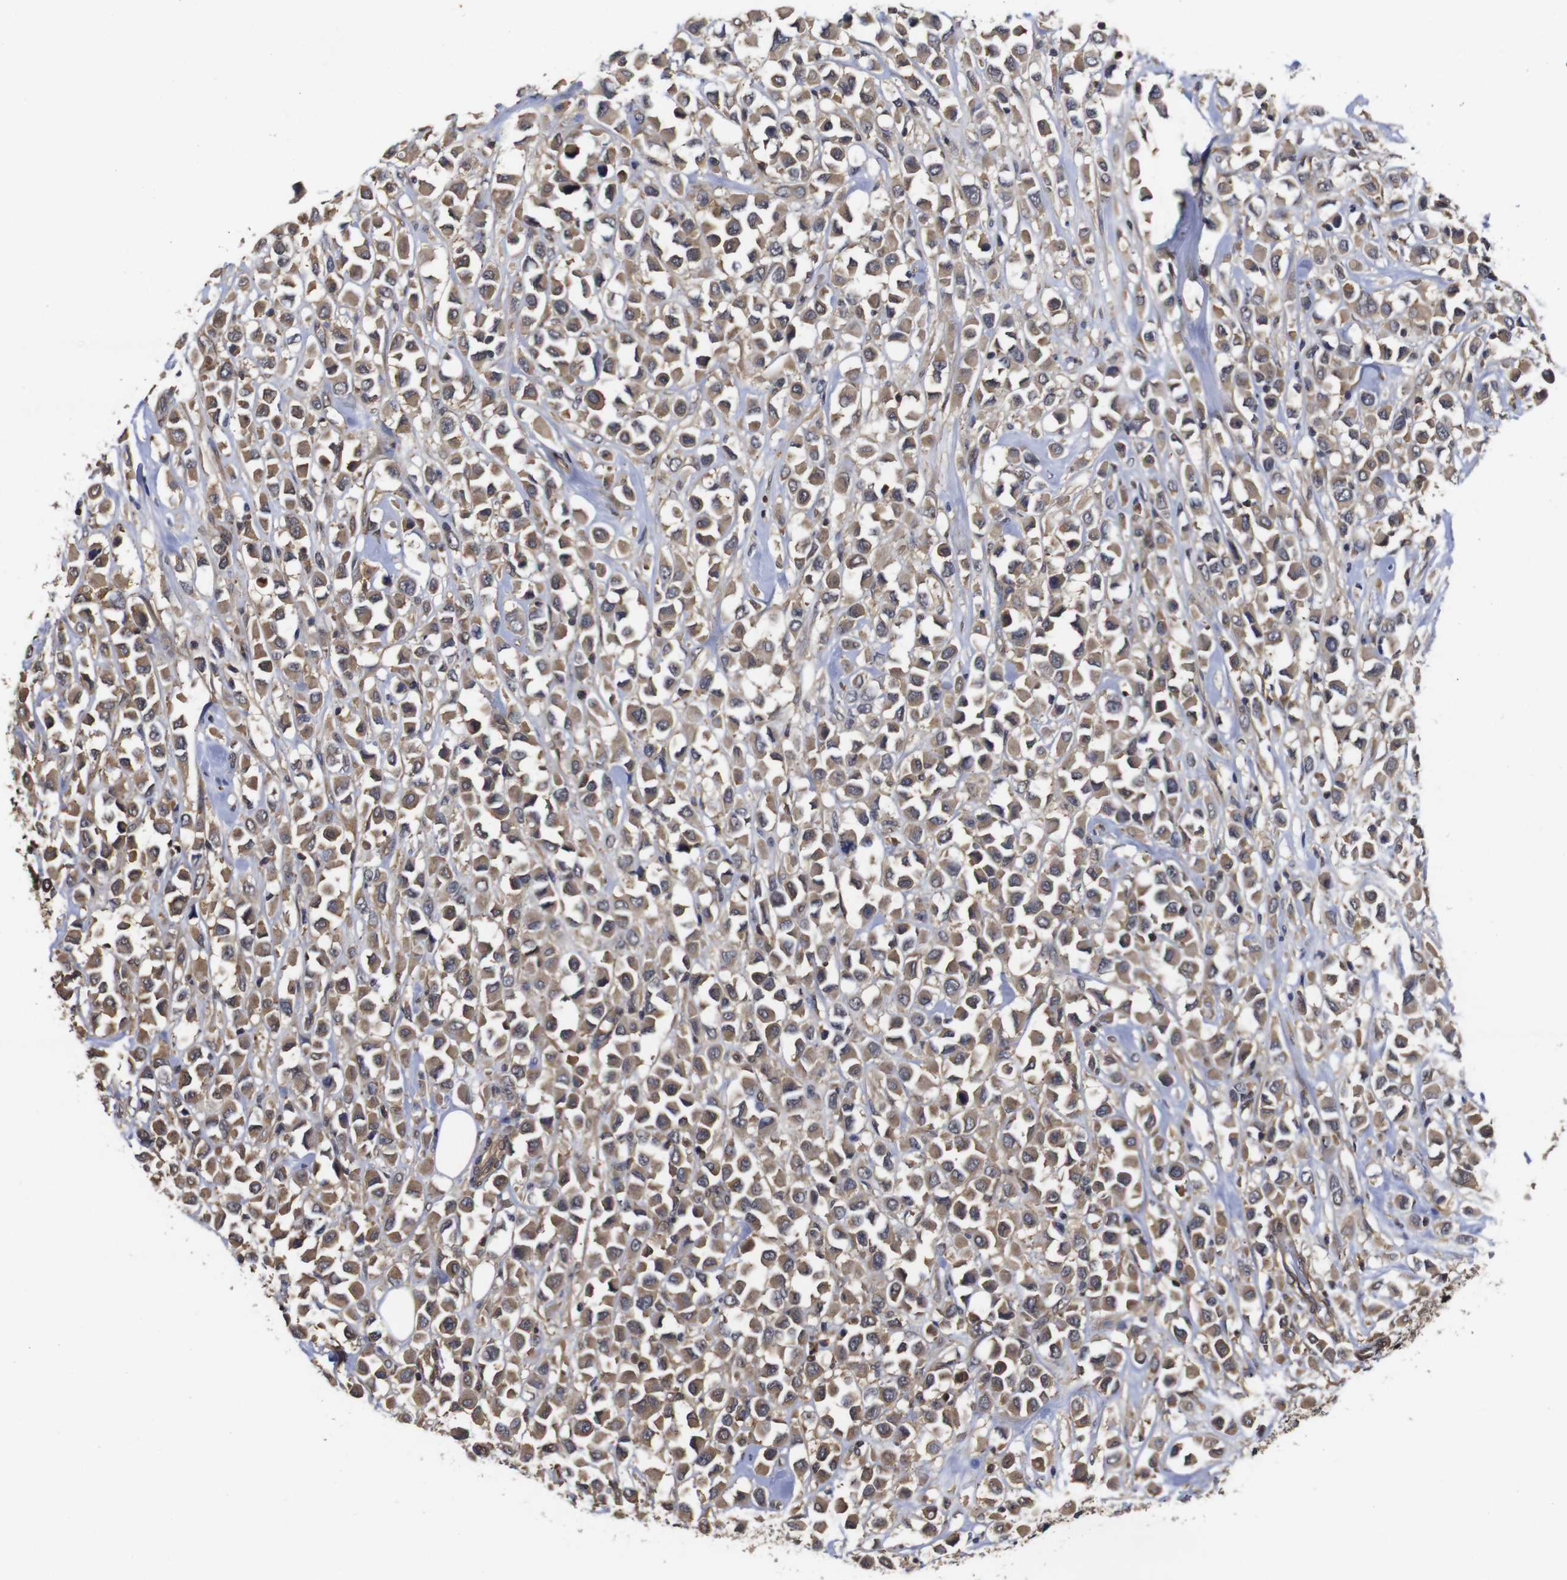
{"staining": {"intensity": "moderate", "quantity": ">75%", "location": "cytoplasmic/membranous"}, "tissue": "breast cancer", "cell_type": "Tumor cells", "image_type": "cancer", "snomed": [{"axis": "morphology", "description": "Duct carcinoma"}, {"axis": "topography", "description": "Breast"}], "caption": "DAB immunohistochemical staining of breast cancer (infiltrating ductal carcinoma) reveals moderate cytoplasmic/membranous protein staining in about >75% of tumor cells.", "gene": "SUMO3", "patient": {"sex": "female", "age": 61}}